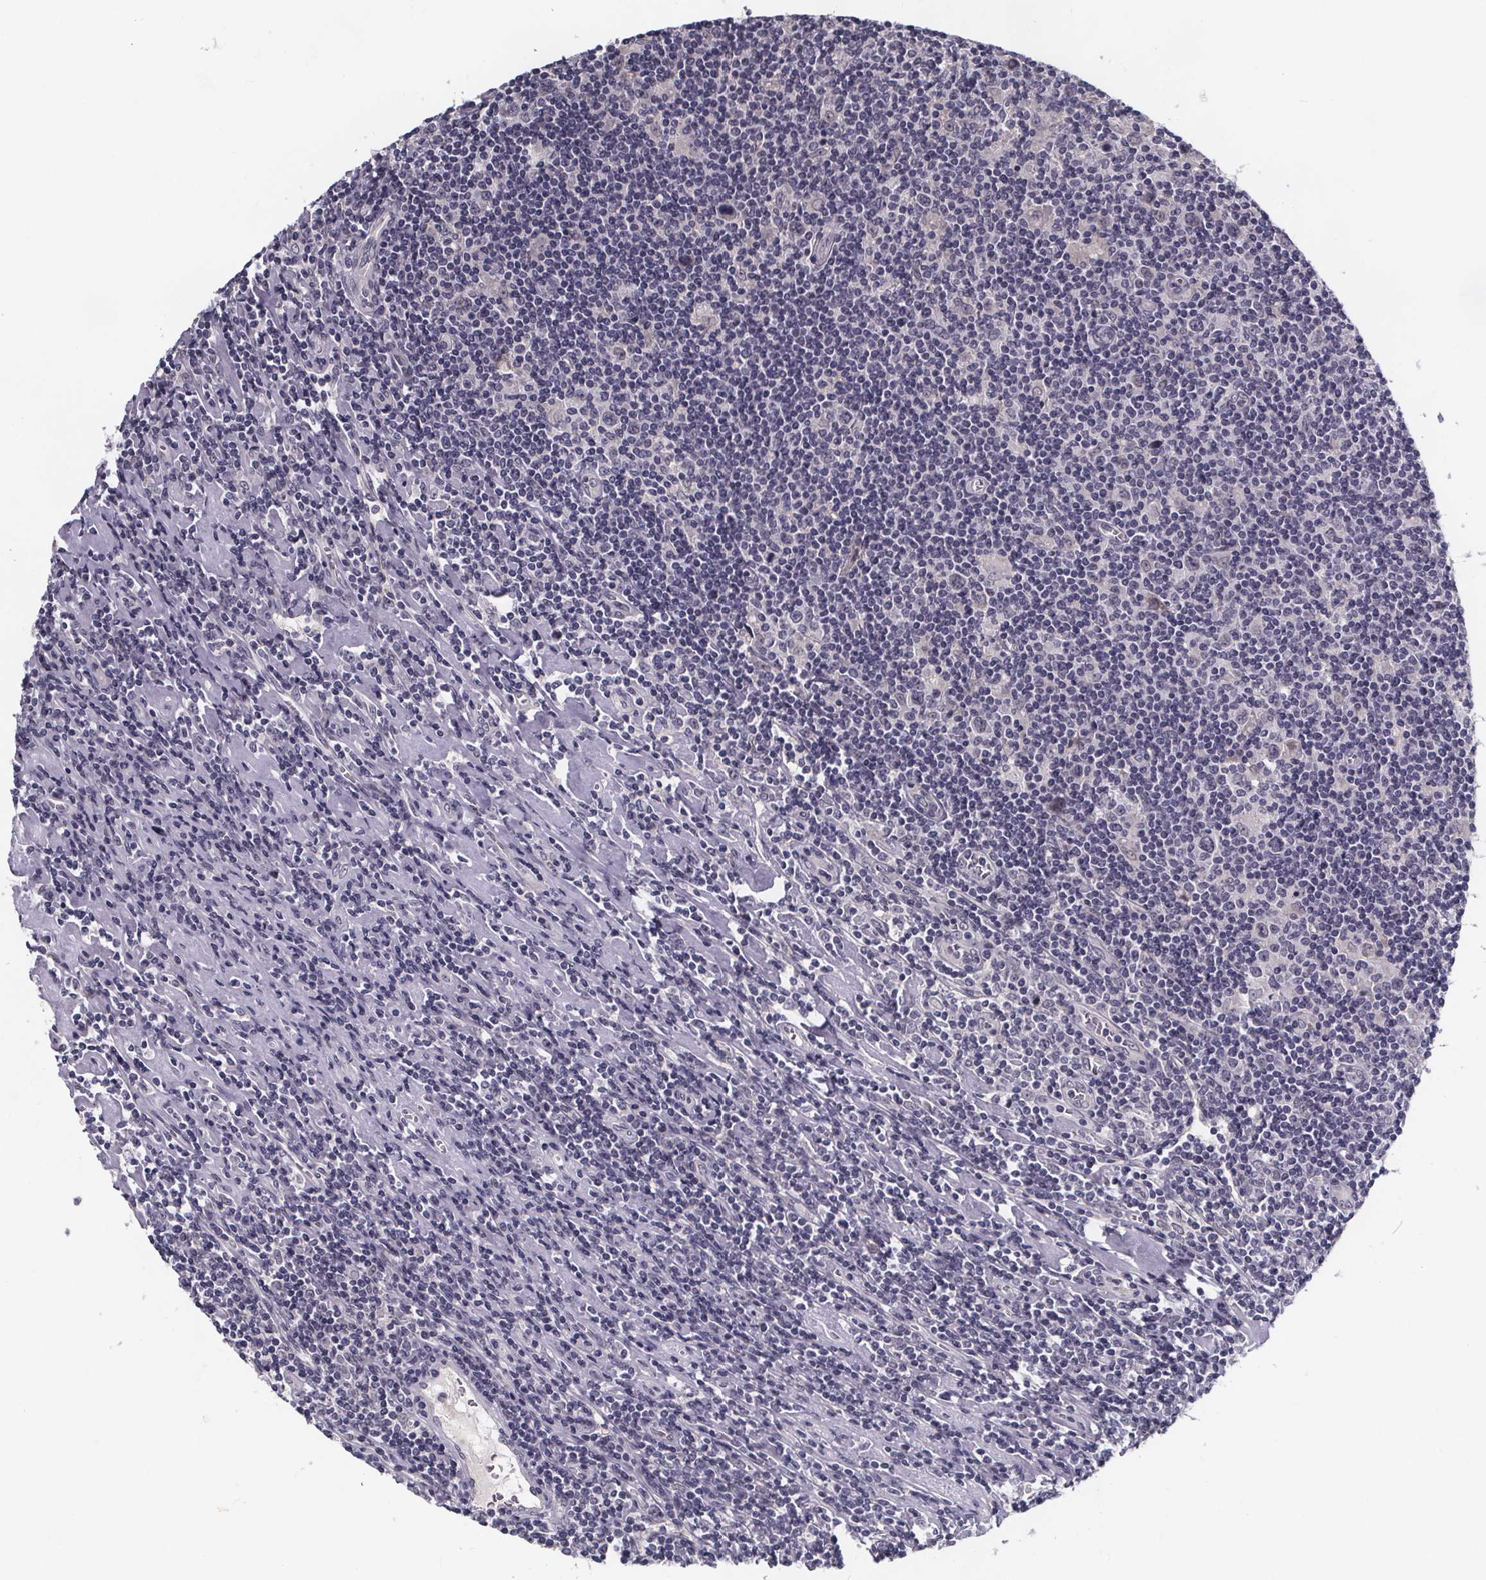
{"staining": {"intensity": "negative", "quantity": "none", "location": "none"}, "tissue": "lymphoma", "cell_type": "Tumor cells", "image_type": "cancer", "snomed": [{"axis": "morphology", "description": "Hodgkin's disease, NOS"}, {"axis": "topography", "description": "Lymph node"}], "caption": "Lymphoma stained for a protein using immunohistochemistry (IHC) shows no staining tumor cells.", "gene": "FAM181B", "patient": {"sex": "male", "age": 40}}